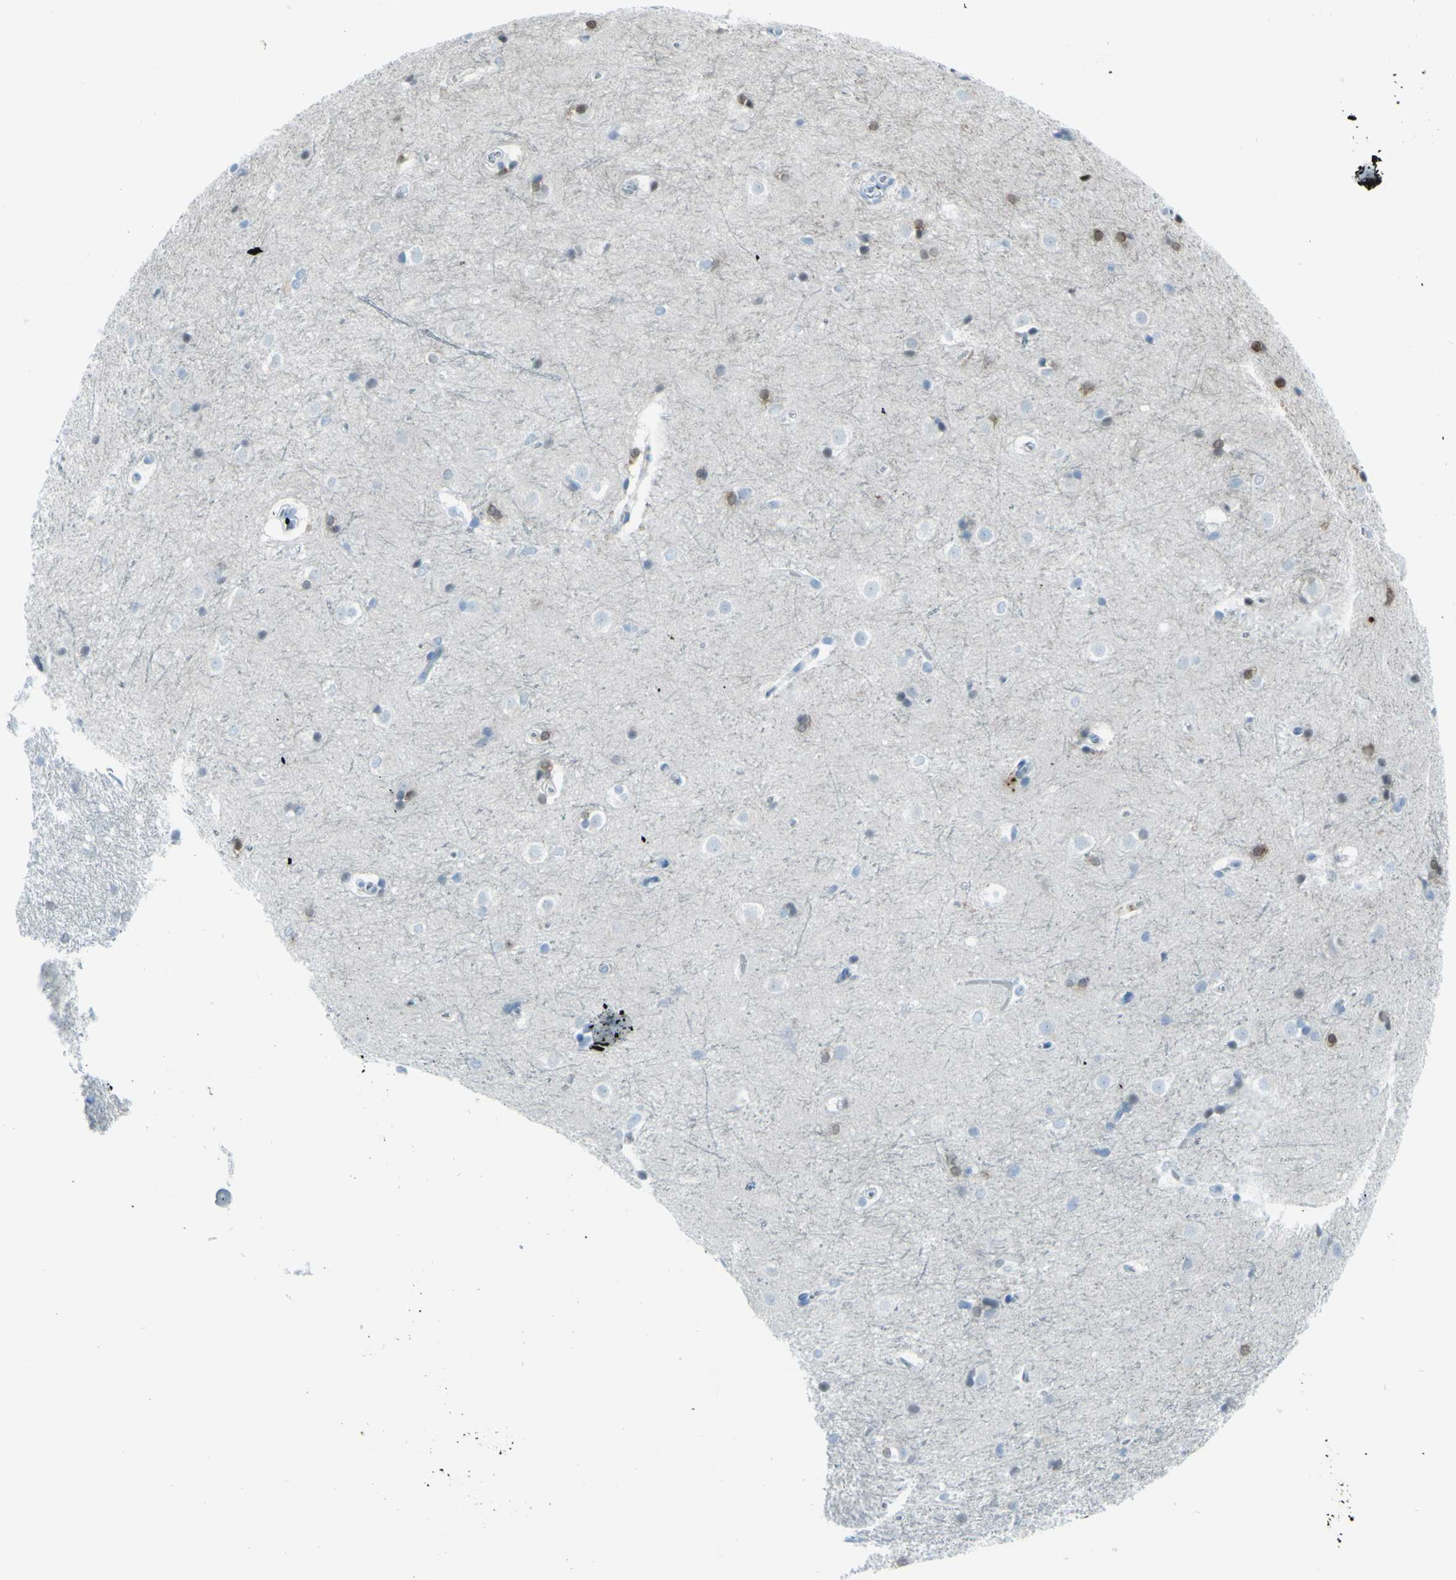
{"staining": {"intensity": "weak", "quantity": "25%-75%", "location": "cytoplasmic/membranous"}, "tissue": "caudate", "cell_type": "Glial cells", "image_type": "normal", "snomed": [{"axis": "morphology", "description": "Normal tissue, NOS"}, {"axis": "topography", "description": "Lateral ventricle wall"}], "caption": "IHC histopathology image of unremarkable caudate: human caudate stained using immunohistochemistry demonstrates low levels of weak protein expression localized specifically in the cytoplasmic/membranous of glial cells, appearing as a cytoplasmic/membranous brown color.", "gene": "AFP", "patient": {"sex": "female", "age": 19}}